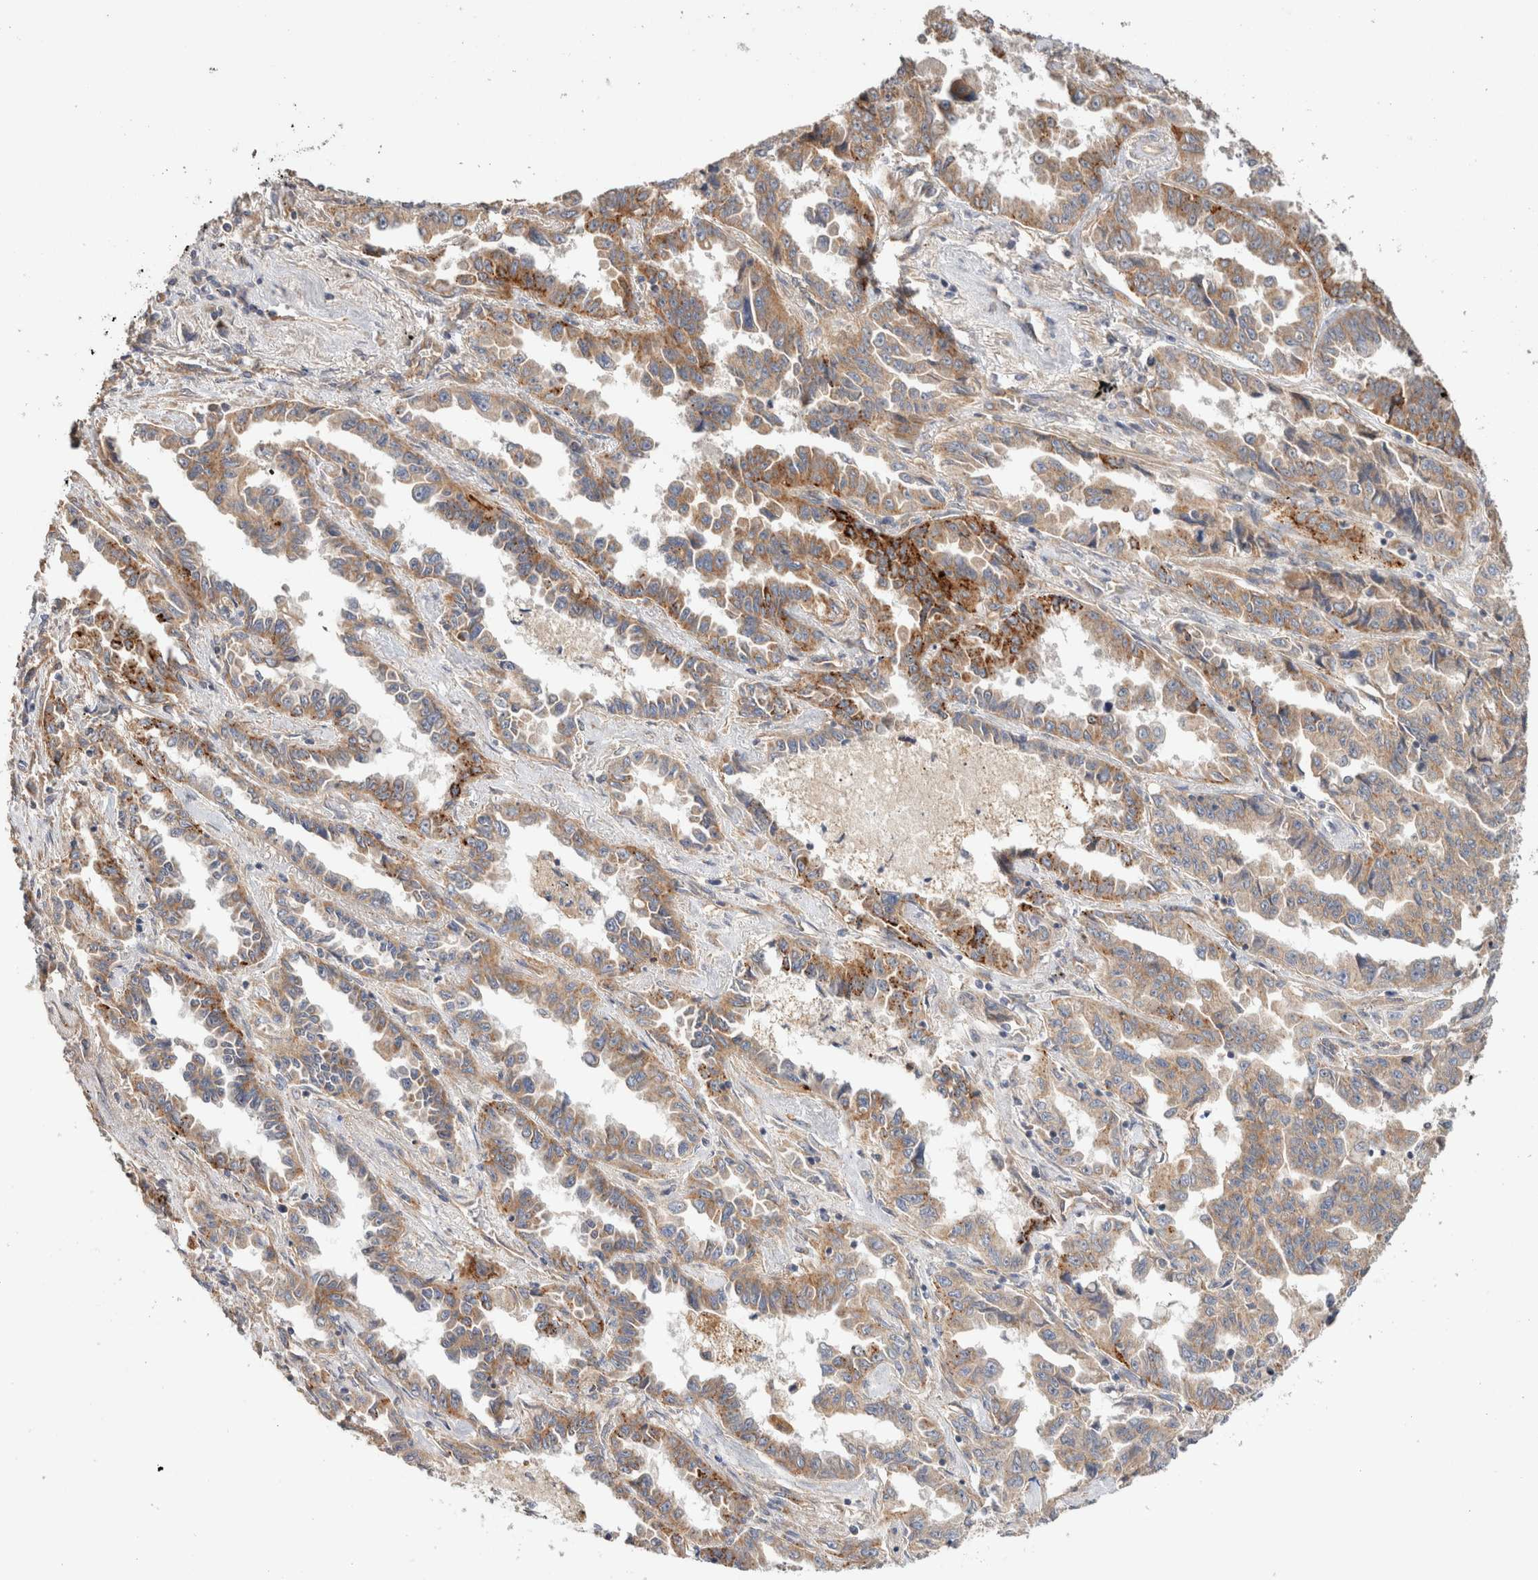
{"staining": {"intensity": "moderate", "quantity": ">75%", "location": "cytoplasmic/membranous"}, "tissue": "lung cancer", "cell_type": "Tumor cells", "image_type": "cancer", "snomed": [{"axis": "morphology", "description": "Adenocarcinoma, NOS"}, {"axis": "topography", "description": "Lung"}], "caption": "IHC of human lung cancer reveals medium levels of moderate cytoplasmic/membranous positivity in approximately >75% of tumor cells.", "gene": "B3GNTL1", "patient": {"sex": "female", "age": 51}}